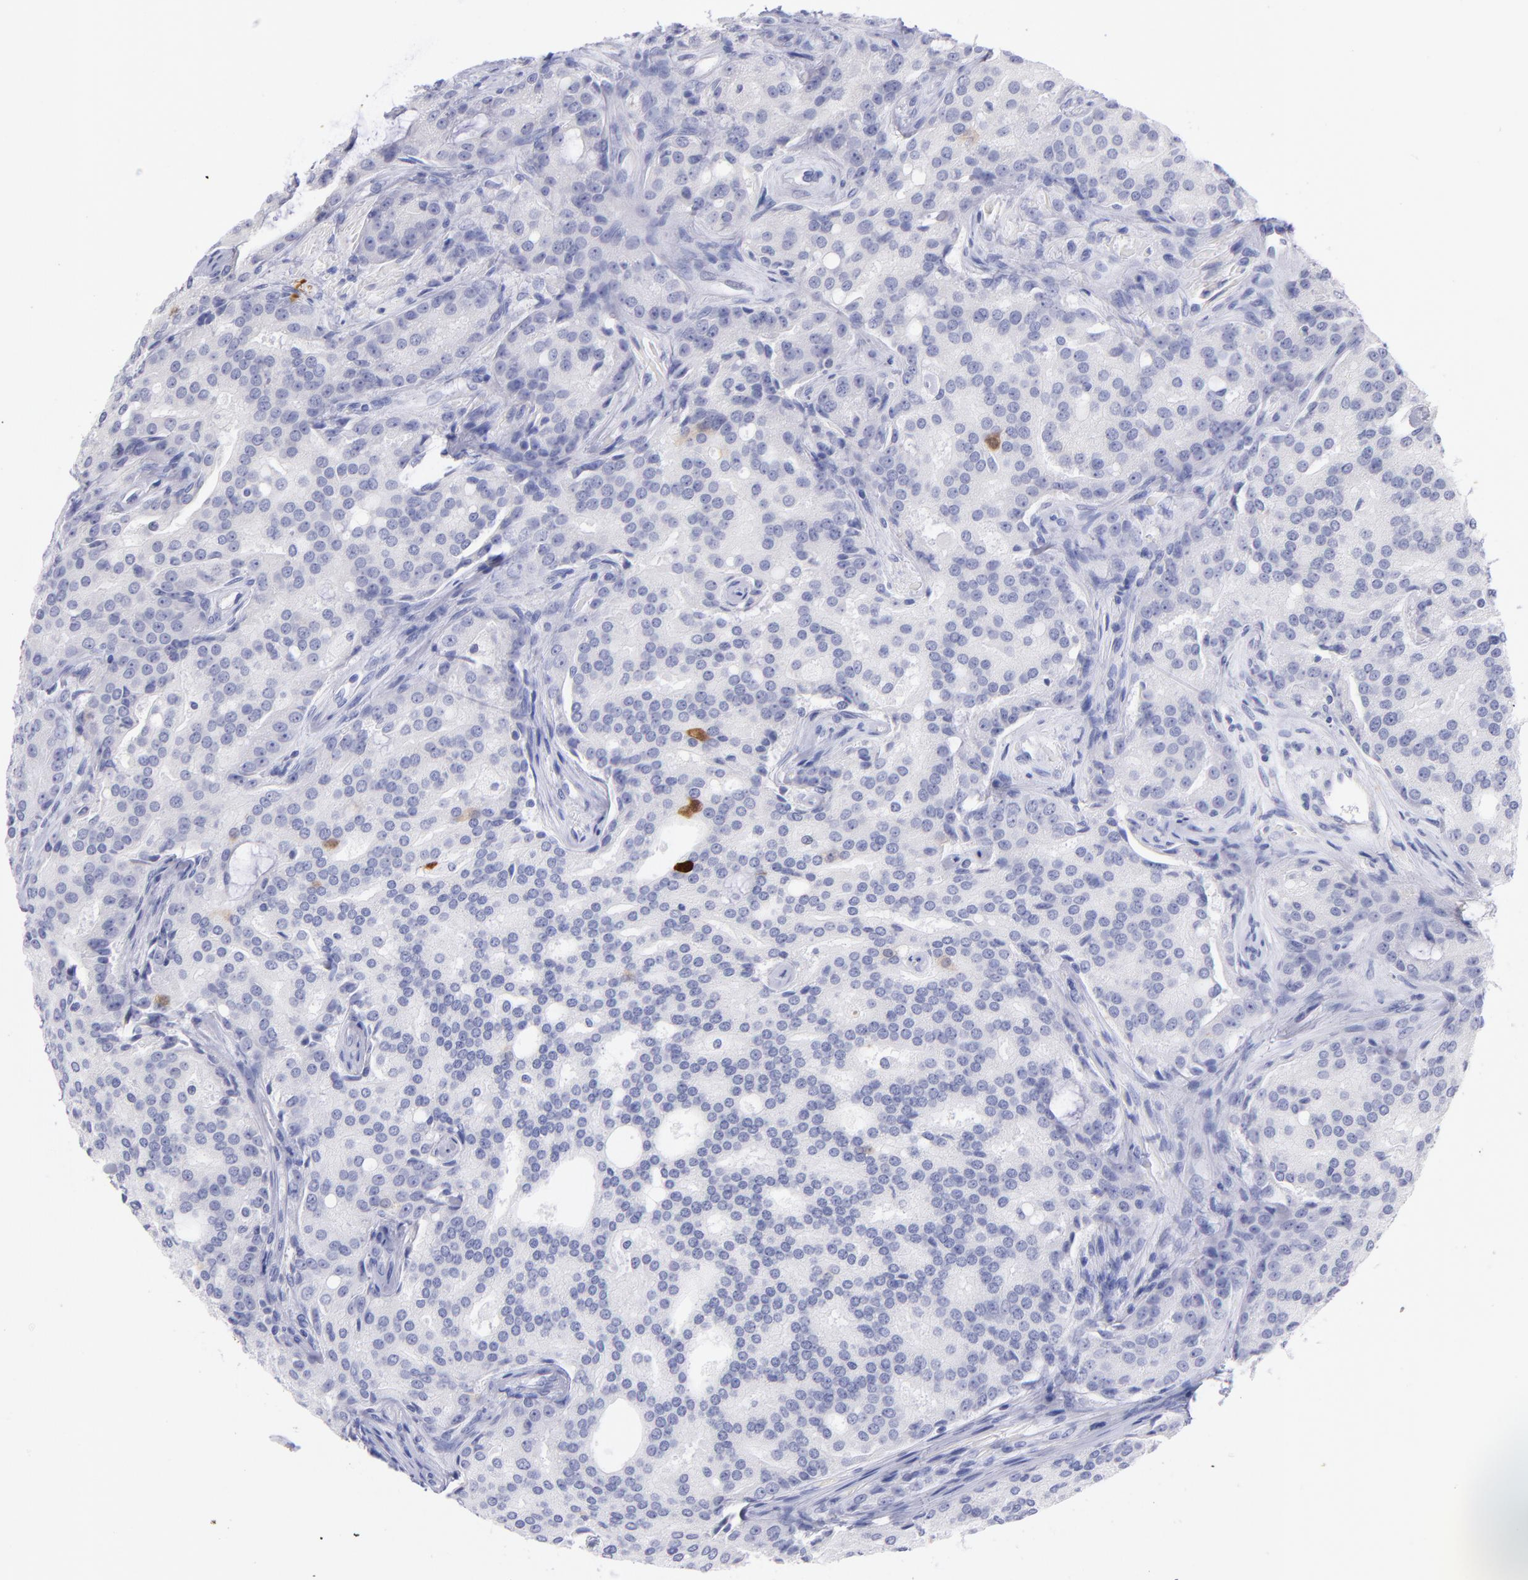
{"staining": {"intensity": "moderate", "quantity": "<25%", "location": "cytoplasmic/membranous,nuclear"}, "tissue": "prostate cancer", "cell_type": "Tumor cells", "image_type": "cancer", "snomed": [{"axis": "morphology", "description": "Adenocarcinoma, High grade"}, {"axis": "topography", "description": "Prostate"}], "caption": "Immunohistochemical staining of prostate adenocarcinoma (high-grade) shows moderate cytoplasmic/membranous and nuclear protein positivity in about <25% of tumor cells.", "gene": "SCGN", "patient": {"sex": "male", "age": 72}}